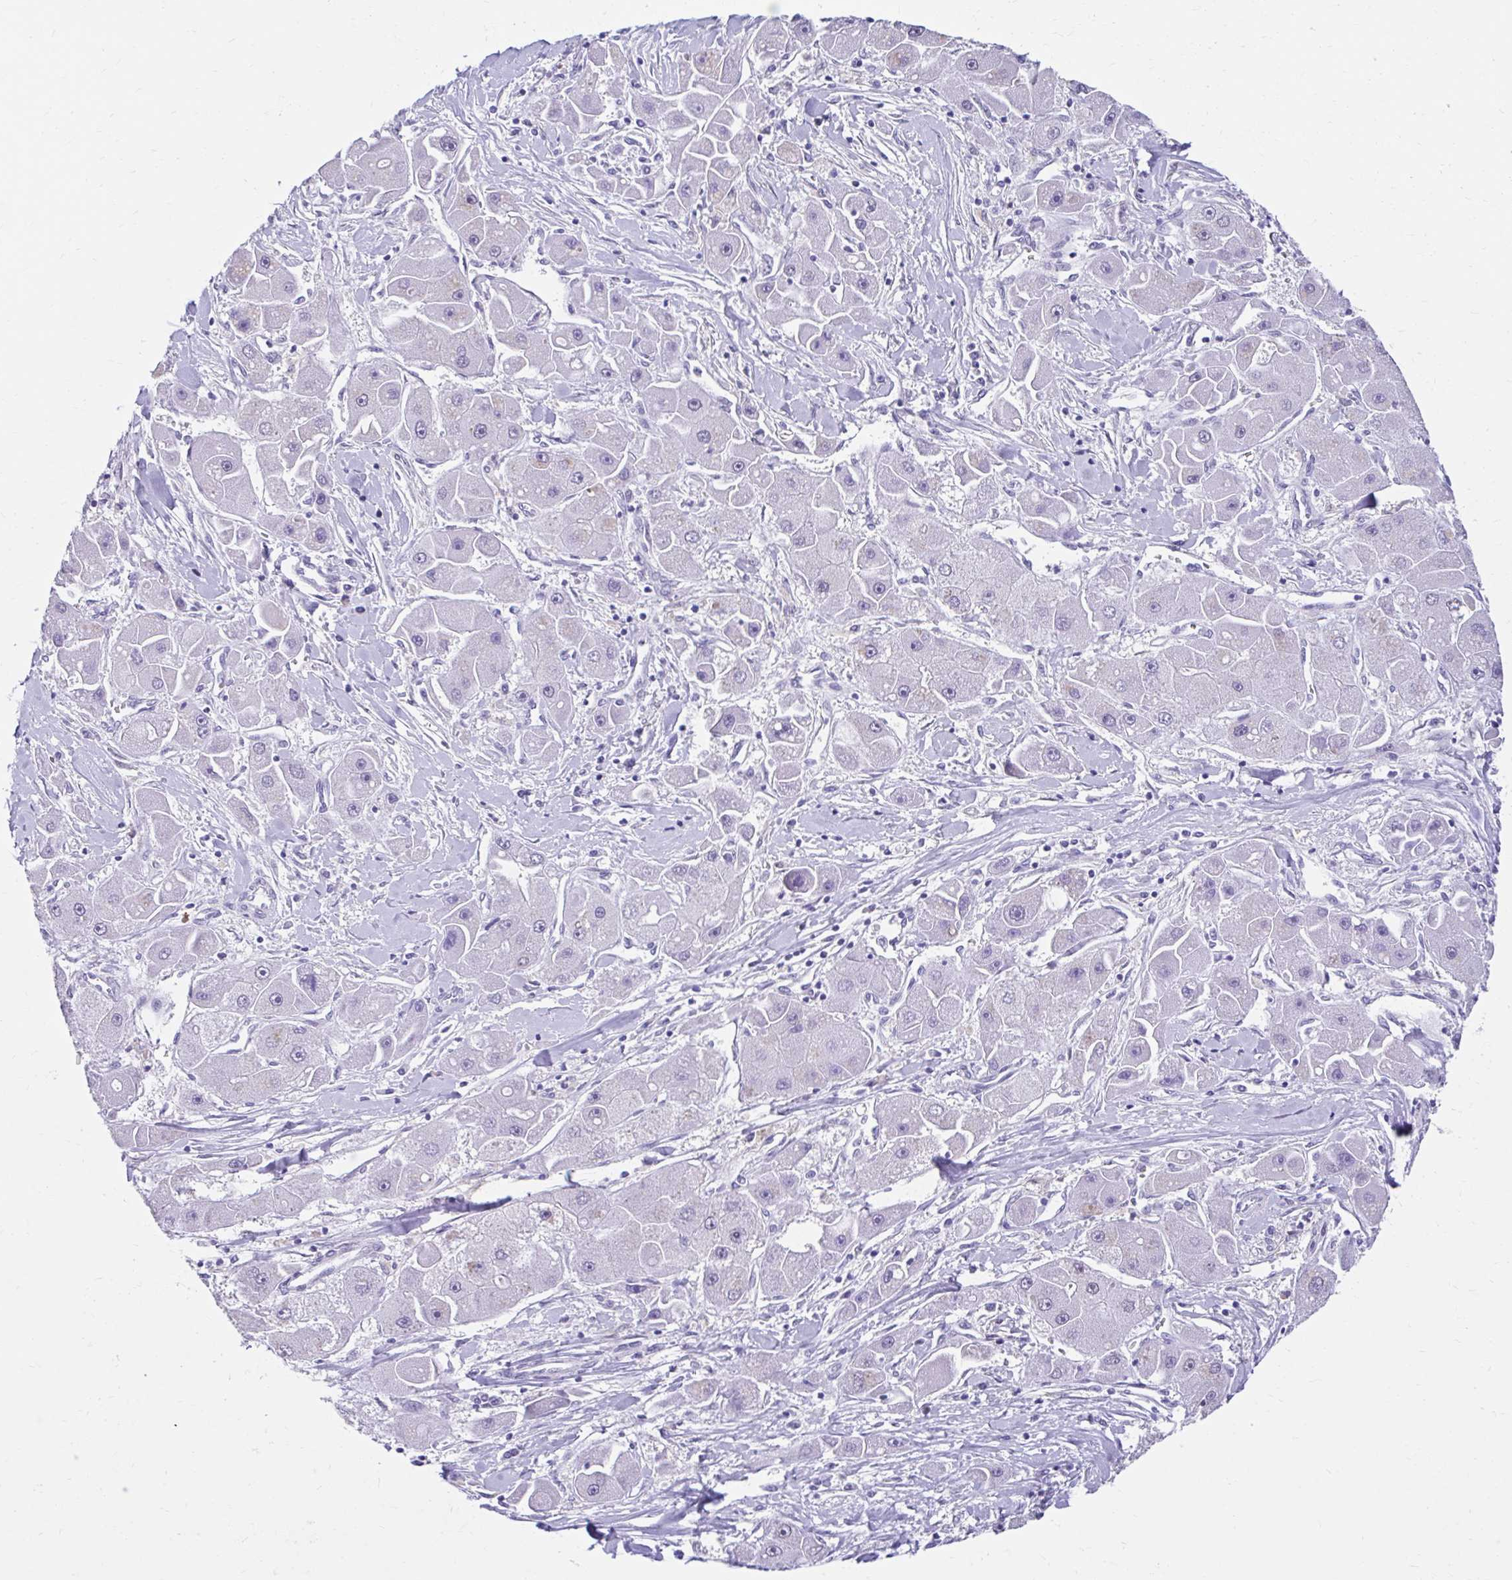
{"staining": {"intensity": "negative", "quantity": "none", "location": "none"}, "tissue": "liver cancer", "cell_type": "Tumor cells", "image_type": "cancer", "snomed": [{"axis": "morphology", "description": "Carcinoma, Hepatocellular, NOS"}, {"axis": "topography", "description": "Liver"}], "caption": "Immunohistochemistry micrograph of neoplastic tissue: human liver cancer stained with DAB shows no significant protein staining in tumor cells. The staining is performed using DAB (3,3'-diaminobenzidine) brown chromogen with nuclei counter-stained in using hematoxylin.", "gene": "DCAF17", "patient": {"sex": "male", "age": 24}}